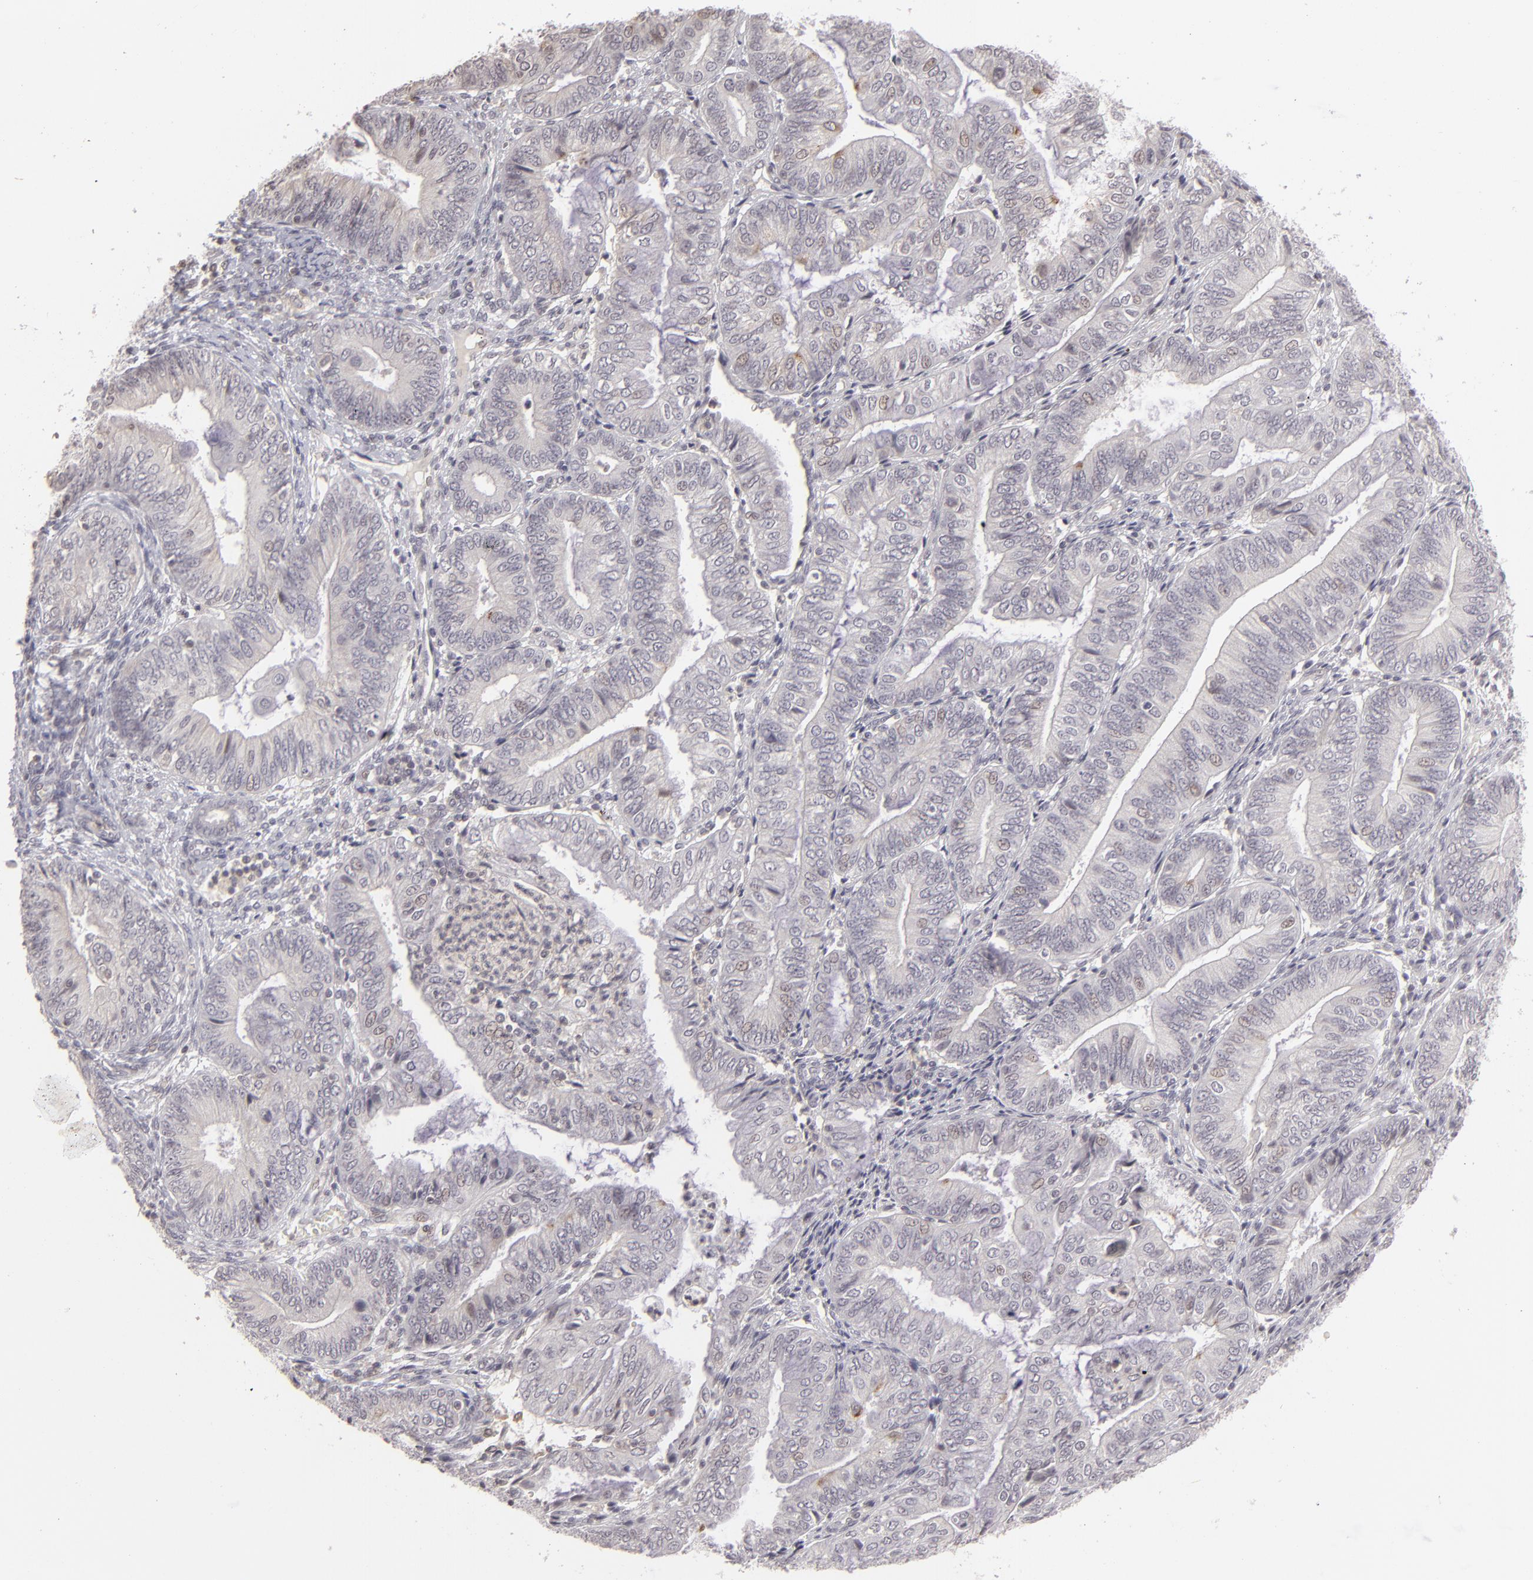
{"staining": {"intensity": "negative", "quantity": "none", "location": "none"}, "tissue": "endometrial cancer", "cell_type": "Tumor cells", "image_type": "cancer", "snomed": [{"axis": "morphology", "description": "Adenocarcinoma, NOS"}, {"axis": "topography", "description": "Endometrium"}], "caption": "Endometrial cancer was stained to show a protein in brown. There is no significant staining in tumor cells. (DAB immunohistochemistry (IHC) visualized using brightfield microscopy, high magnification).", "gene": "CLDN2", "patient": {"sex": "female", "age": 55}}